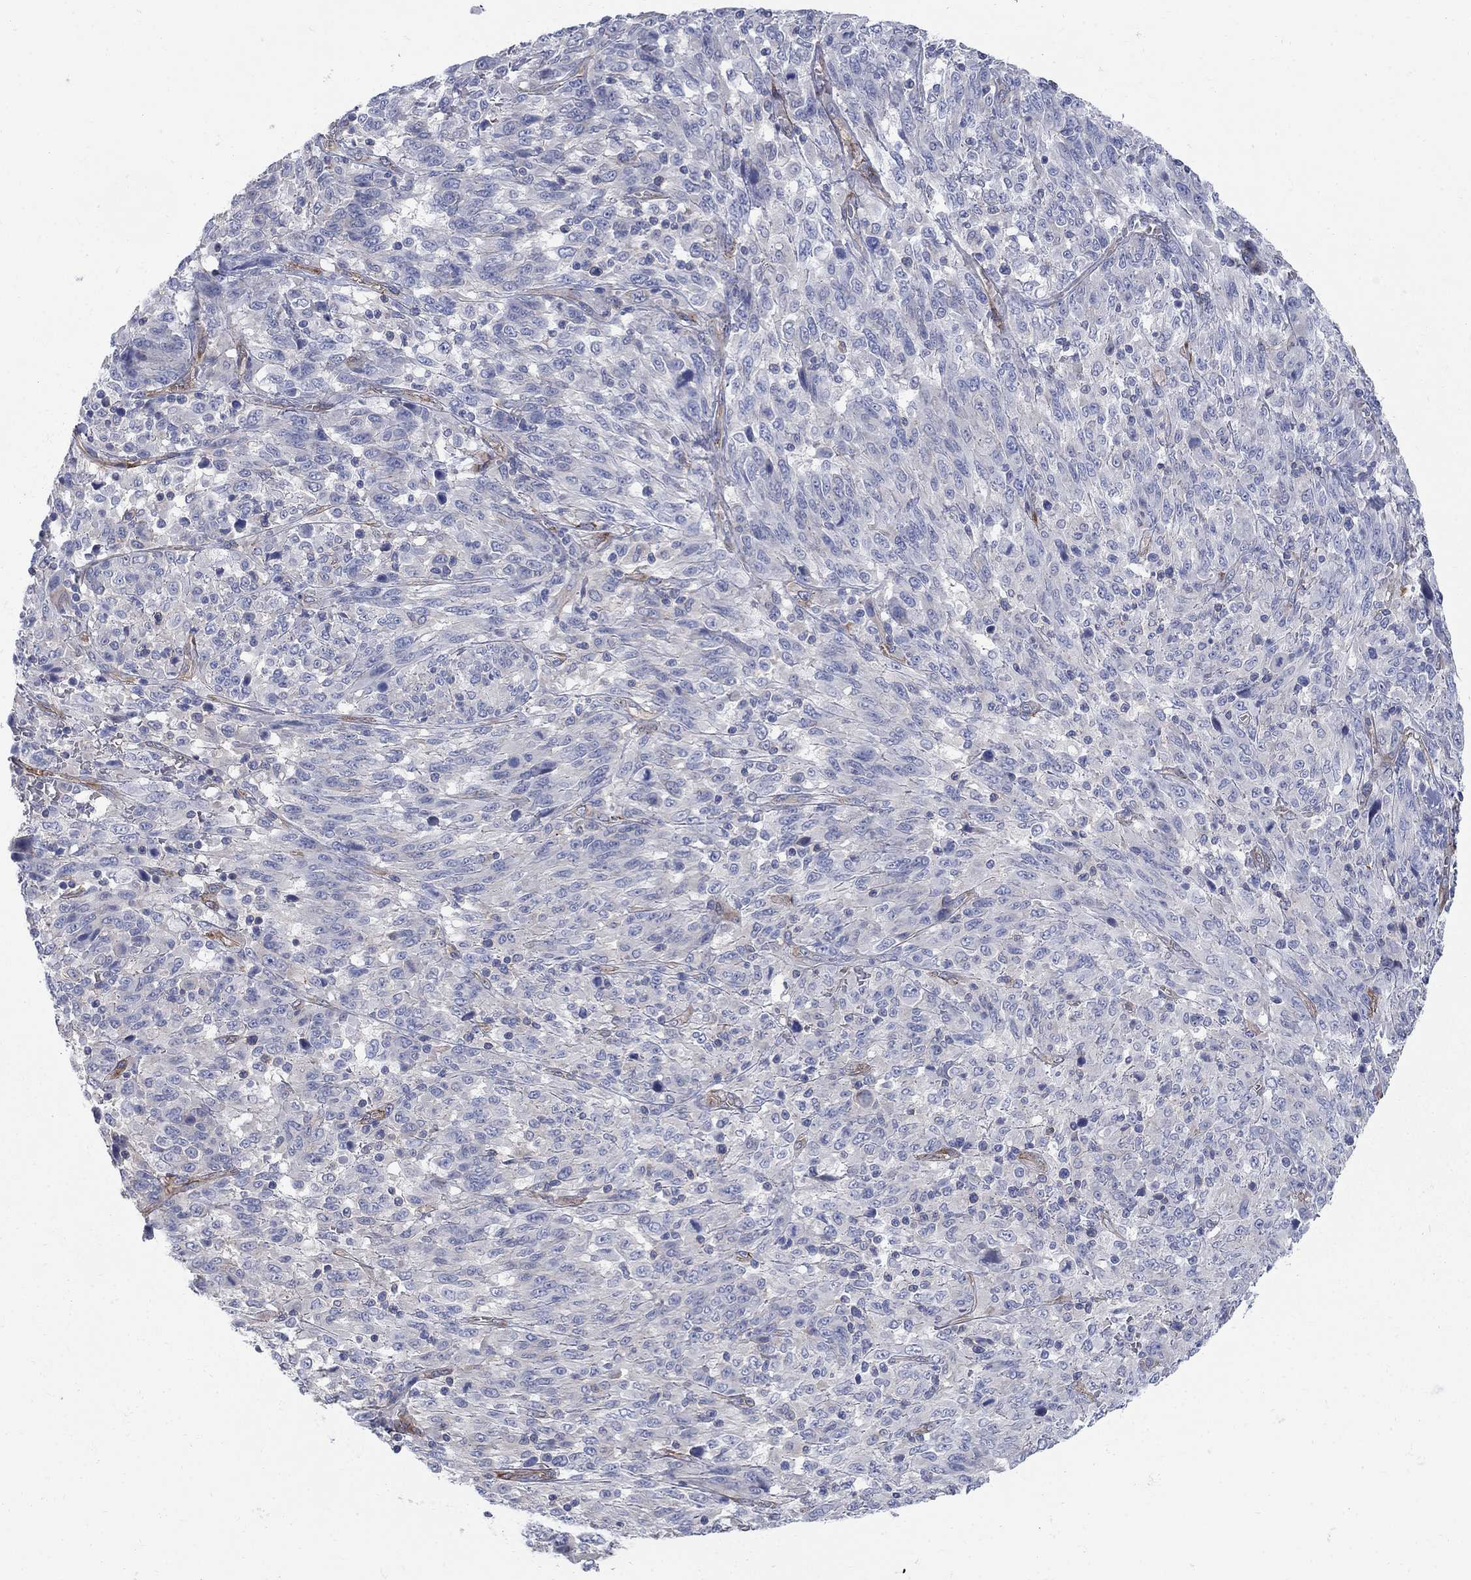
{"staining": {"intensity": "negative", "quantity": "none", "location": "none"}, "tissue": "melanoma", "cell_type": "Tumor cells", "image_type": "cancer", "snomed": [{"axis": "morphology", "description": "Malignant melanoma, NOS"}, {"axis": "topography", "description": "Skin"}], "caption": "Photomicrograph shows no protein positivity in tumor cells of melanoma tissue.", "gene": "SEPTIN8", "patient": {"sex": "female", "age": 91}}